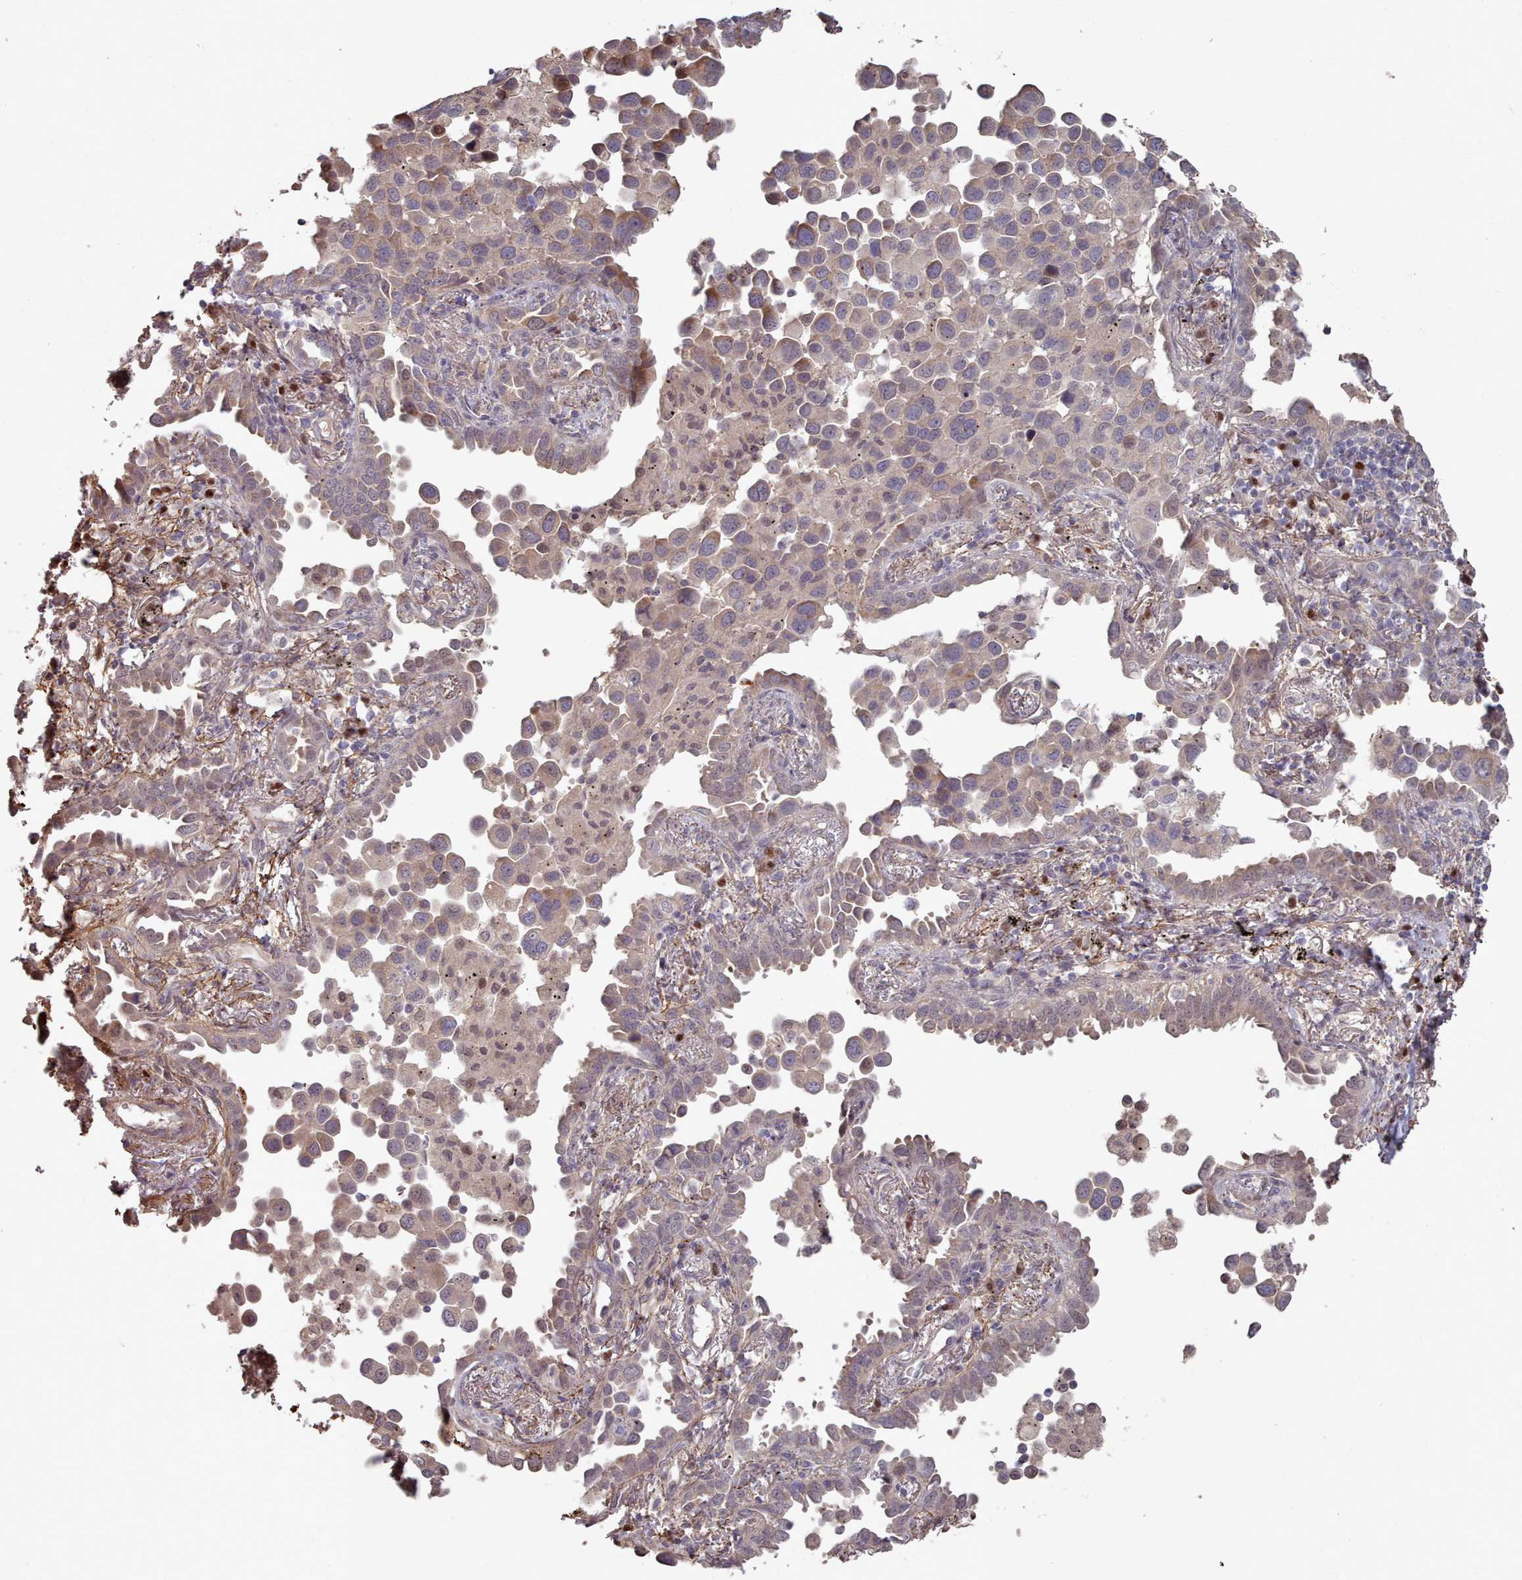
{"staining": {"intensity": "moderate", "quantity": "25%-75%", "location": "cytoplasmic/membranous,nuclear"}, "tissue": "lung cancer", "cell_type": "Tumor cells", "image_type": "cancer", "snomed": [{"axis": "morphology", "description": "Adenocarcinoma, NOS"}, {"axis": "topography", "description": "Lung"}], "caption": "Tumor cells exhibit medium levels of moderate cytoplasmic/membranous and nuclear expression in approximately 25%-75% of cells in human lung cancer.", "gene": "ERCC6L", "patient": {"sex": "male", "age": 67}}